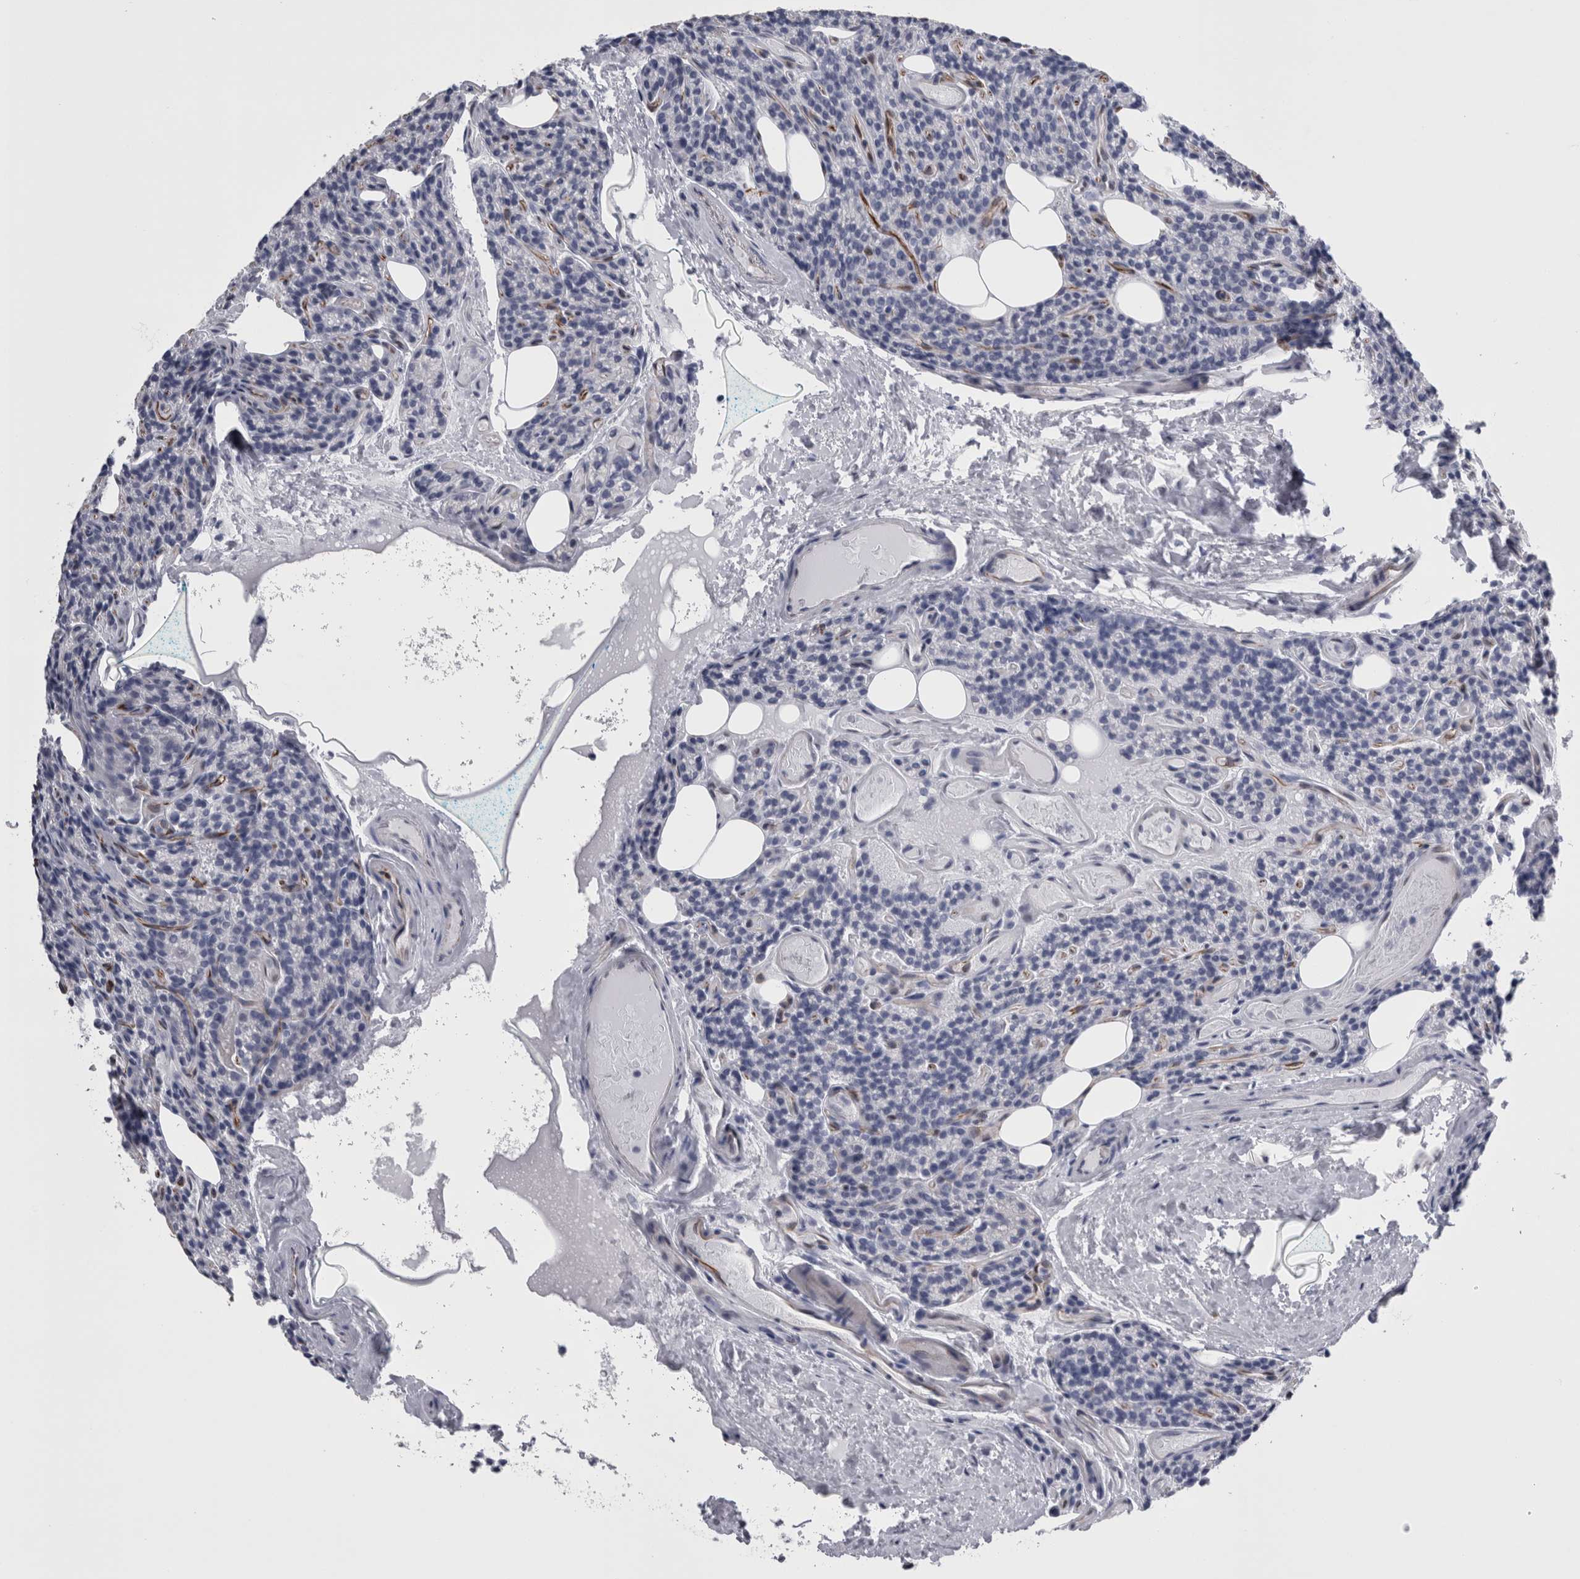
{"staining": {"intensity": "negative", "quantity": "none", "location": "none"}, "tissue": "parathyroid gland", "cell_type": "Glandular cells", "image_type": "normal", "snomed": [{"axis": "morphology", "description": "Normal tissue, NOS"}, {"axis": "topography", "description": "Parathyroid gland"}], "caption": "The histopathology image exhibits no significant positivity in glandular cells of parathyroid gland.", "gene": "VWDE", "patient": {"sex": "female", "age": 85}}